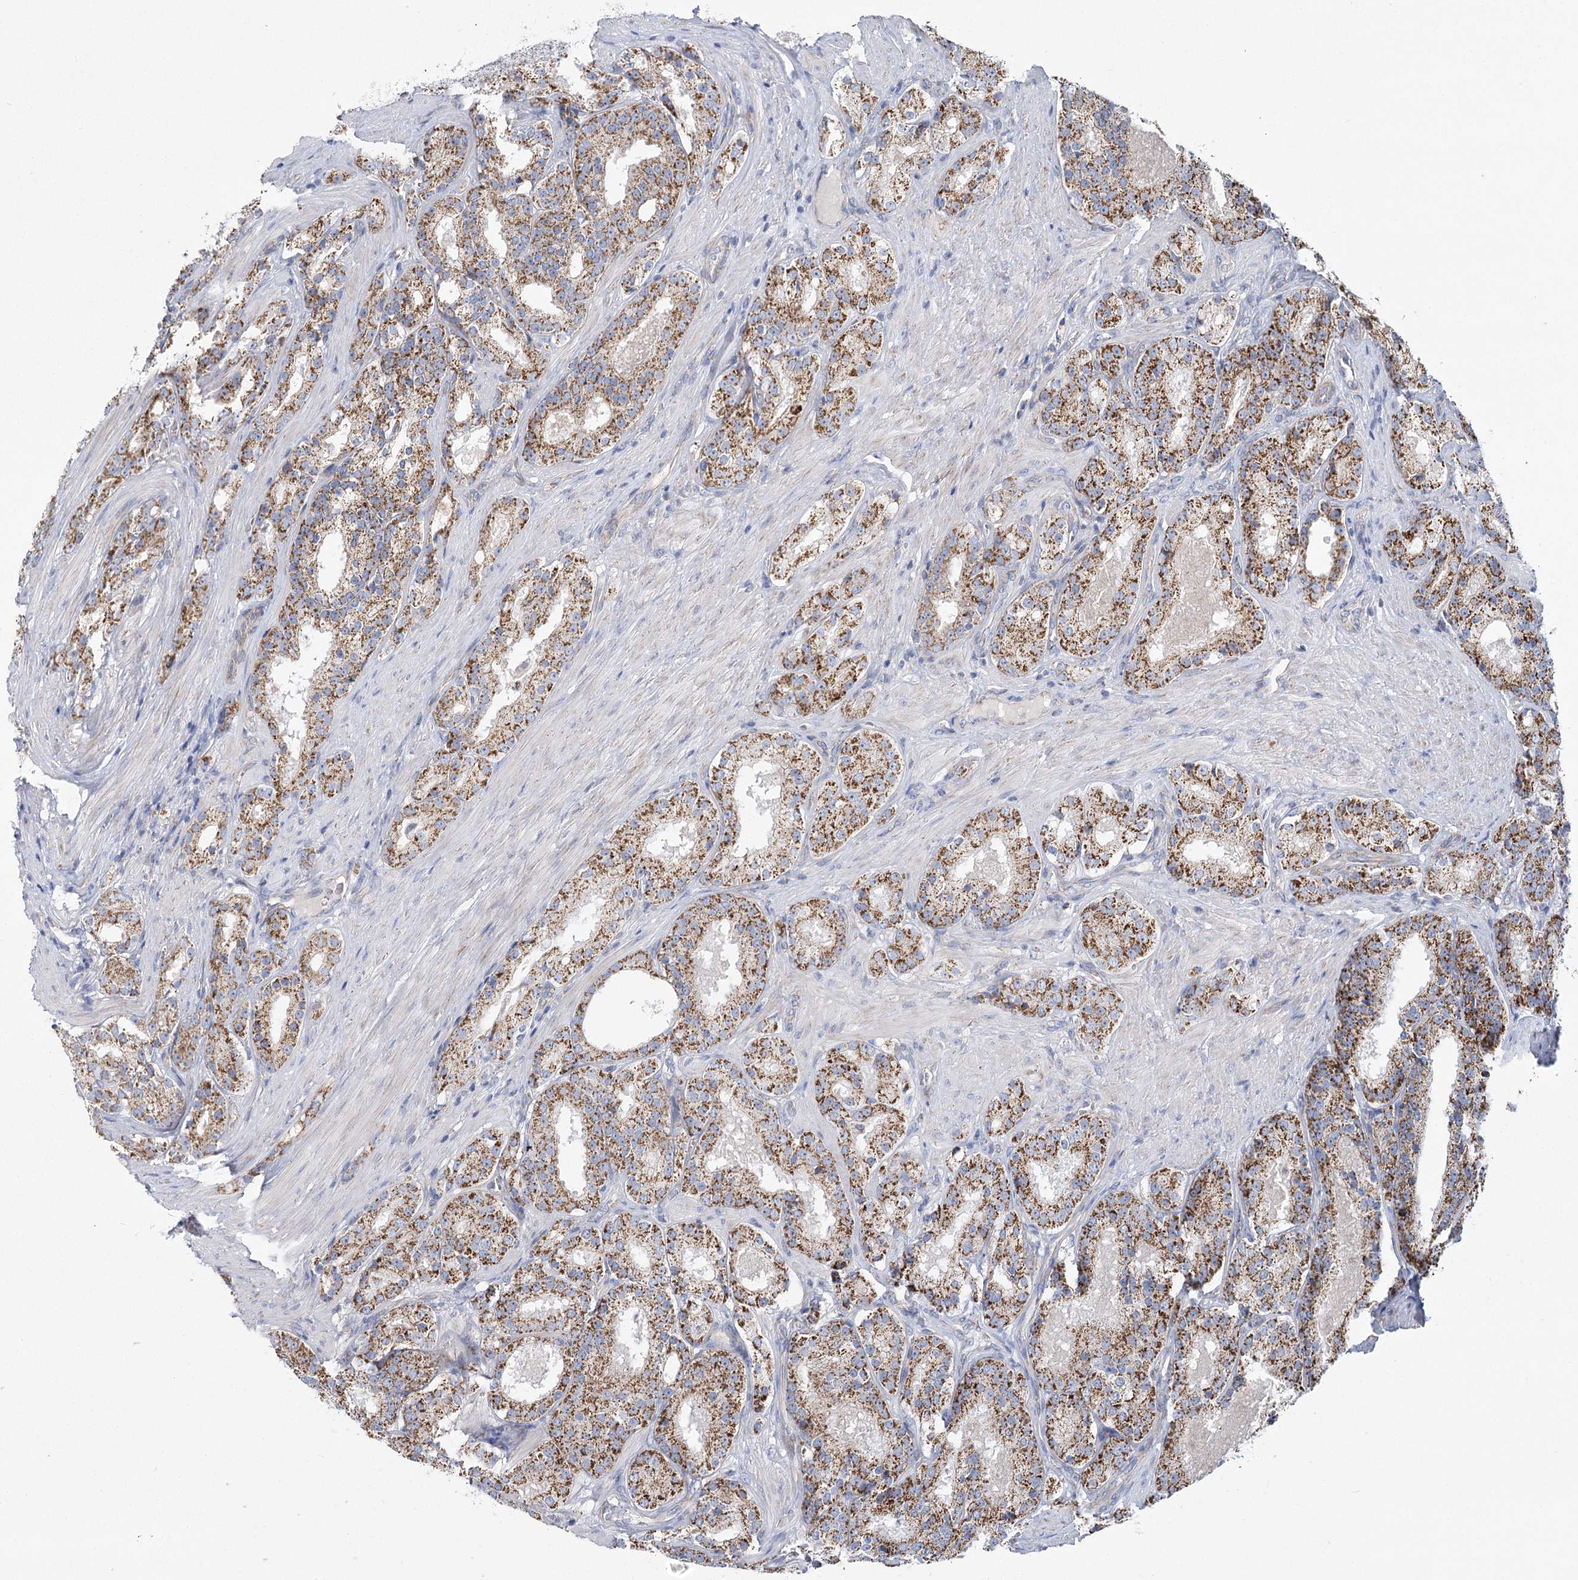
{"staining": {"intensity": "strong", "quantity": ">75%", "location": "cytoplasmic/membranous"}, "tissue": "prostate cancer", "cell_type": "Tumor cells", "image_type": "cancer", "snomed": [{"axis": "morphology", "description": "Adenocarcinoma, High grade"}, {"axis": "topography", "description": "Prostate"}], "caption": "DAB (3,3'-diaminobenzidine) immunohistochemical staining of human adenocarcinoma (high-grade) (prostate) displays strong cytoplasmic/membranous protein positivity in about >75% of tumor cells.", "gene": "SNX7", "patient": {"sex": "male", "age": 60}}